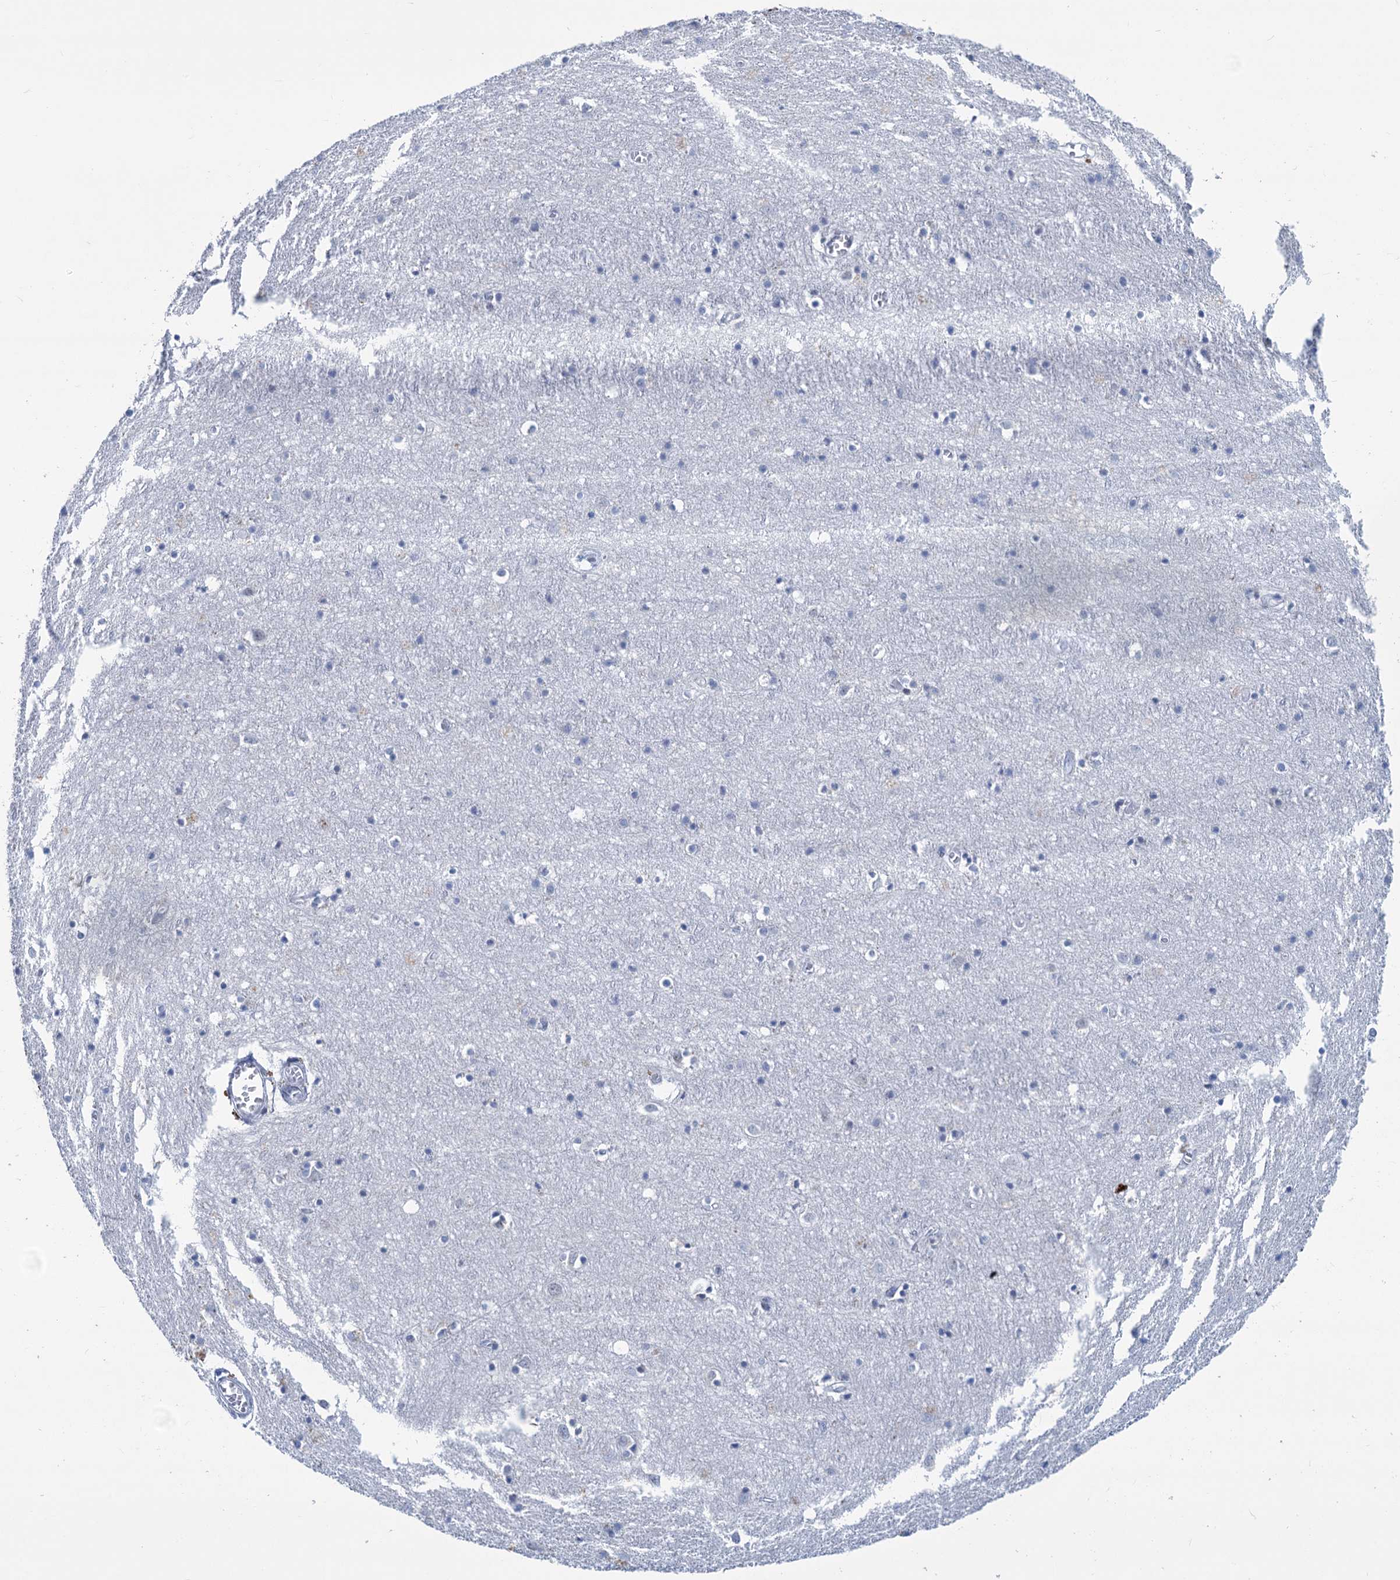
{"staining": {"intensity": "negative", "quantity": "none", "location": "none"}, "tissue": "cerebral cortex", "cell_type": "Endothelial cells", "image_type": "normal", "snomed": [{"axis": "morphology", "description": "Normal tissue, NOS"}, {"axis": "topography", "description": "Cerebral cortex"}], "caption": "A high-resolution histopathology image shows immunohistochemistry staining of unremarkable cerebral cortex, which exhibits no significant staining in endothelial cells.", "gene": "NEU3", "patient": {"sex": "female", "age": 64}}